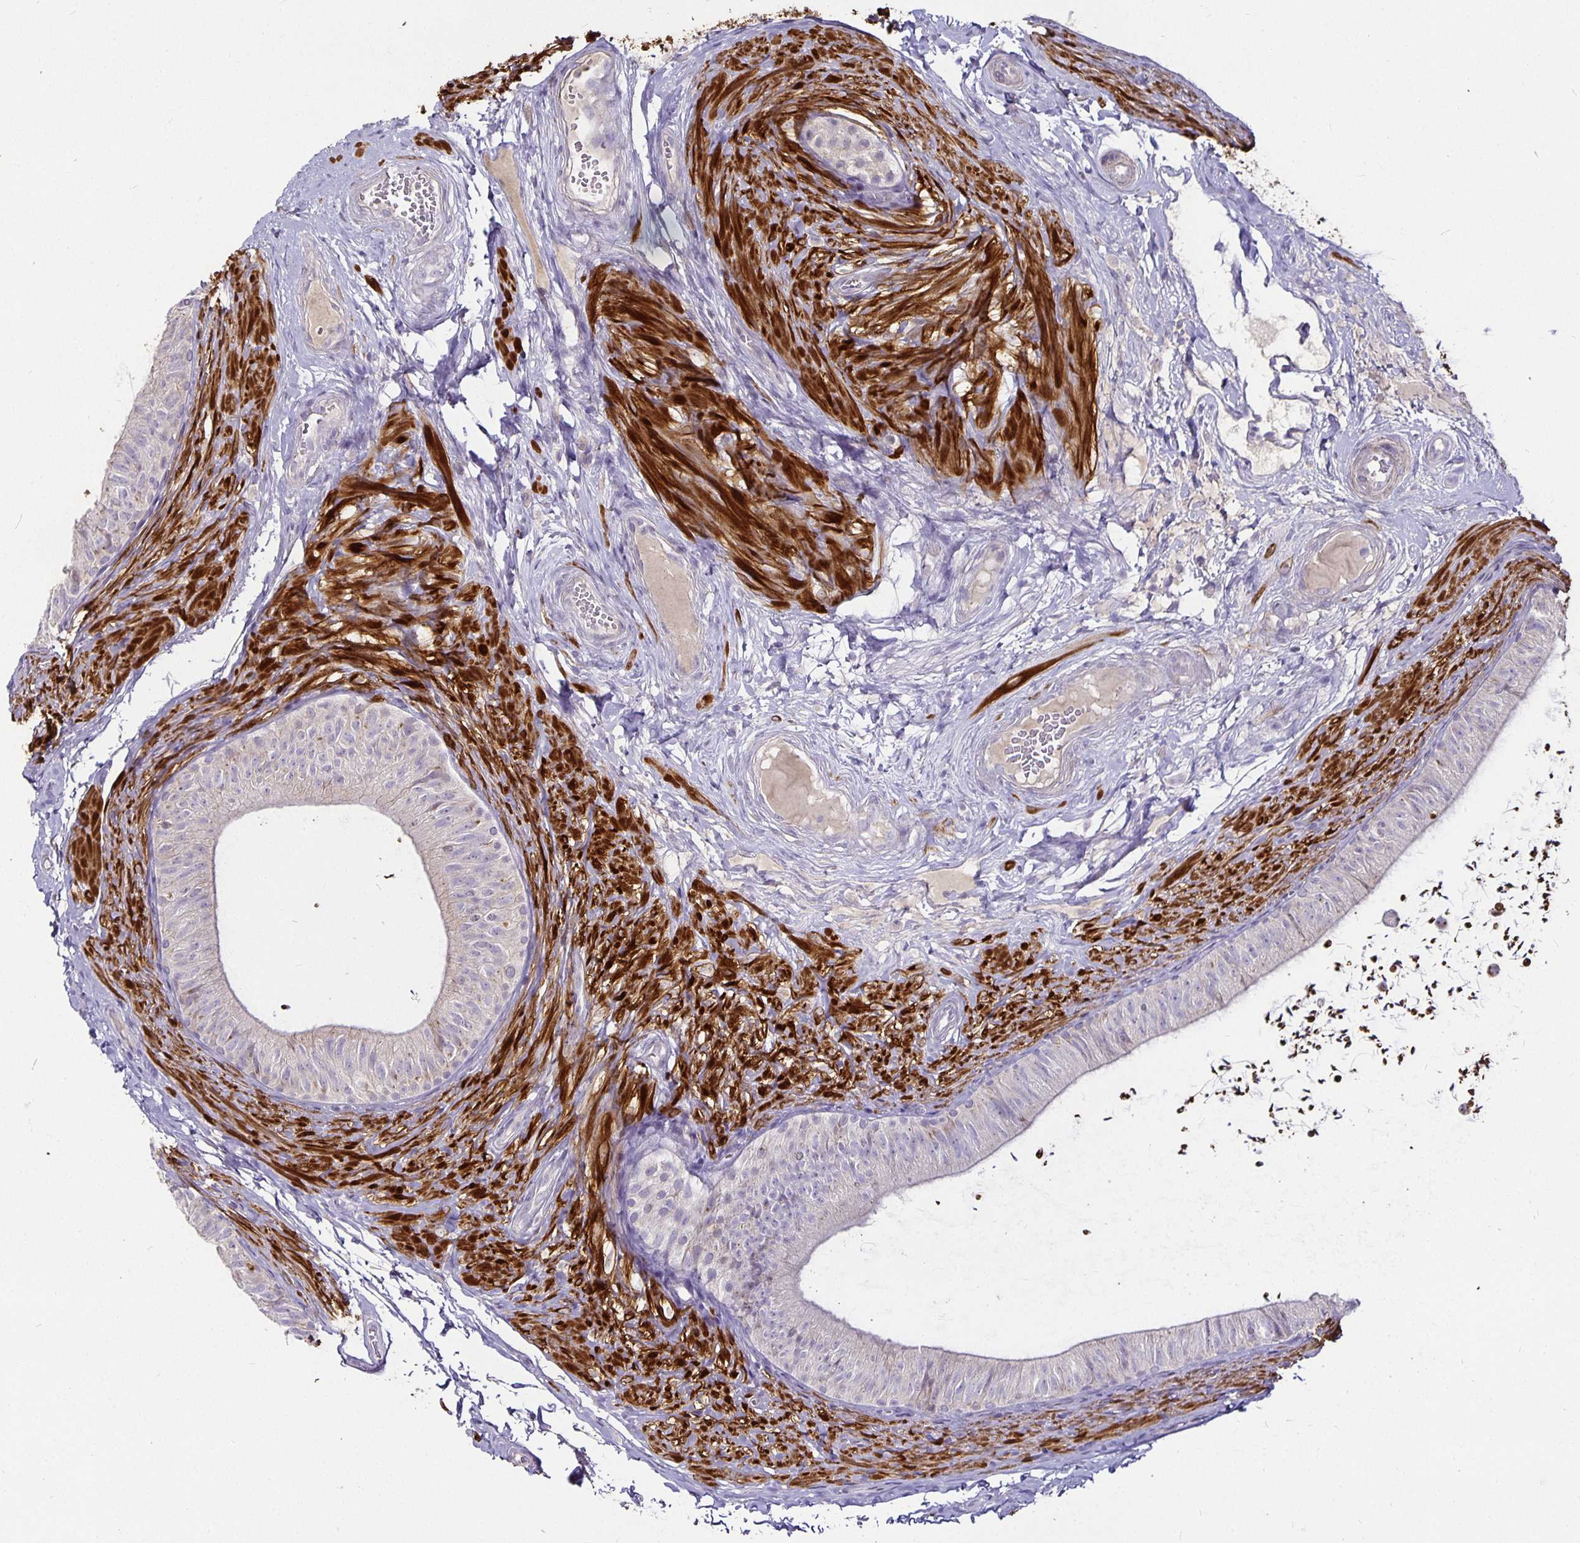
{"staining": {"intensity": "weak", "quantity": "<25%", "location": "cytoplasmic/membranous"}, "tissue": "epididymis", "cell_type": "Glandular cells", "image_type": "normal", "snomed": [{"axis": "morphology", "description": "Normal tissue, NOS"}, {"axis": "topography", "description": "Epididymis, spermatic cord, NOS"}, {"axis": "topography", "description": "Epididymis"}, {"axis": "topography", "description": "Peripheral nerve tissue"}], "caption": "A photomicrograph of epididymis stained for a protein shows no brown staining in glandular cells. Nuclei are stained in blue.", "gene": "CA12", "patient": {"sex": "male", "age": 29}}